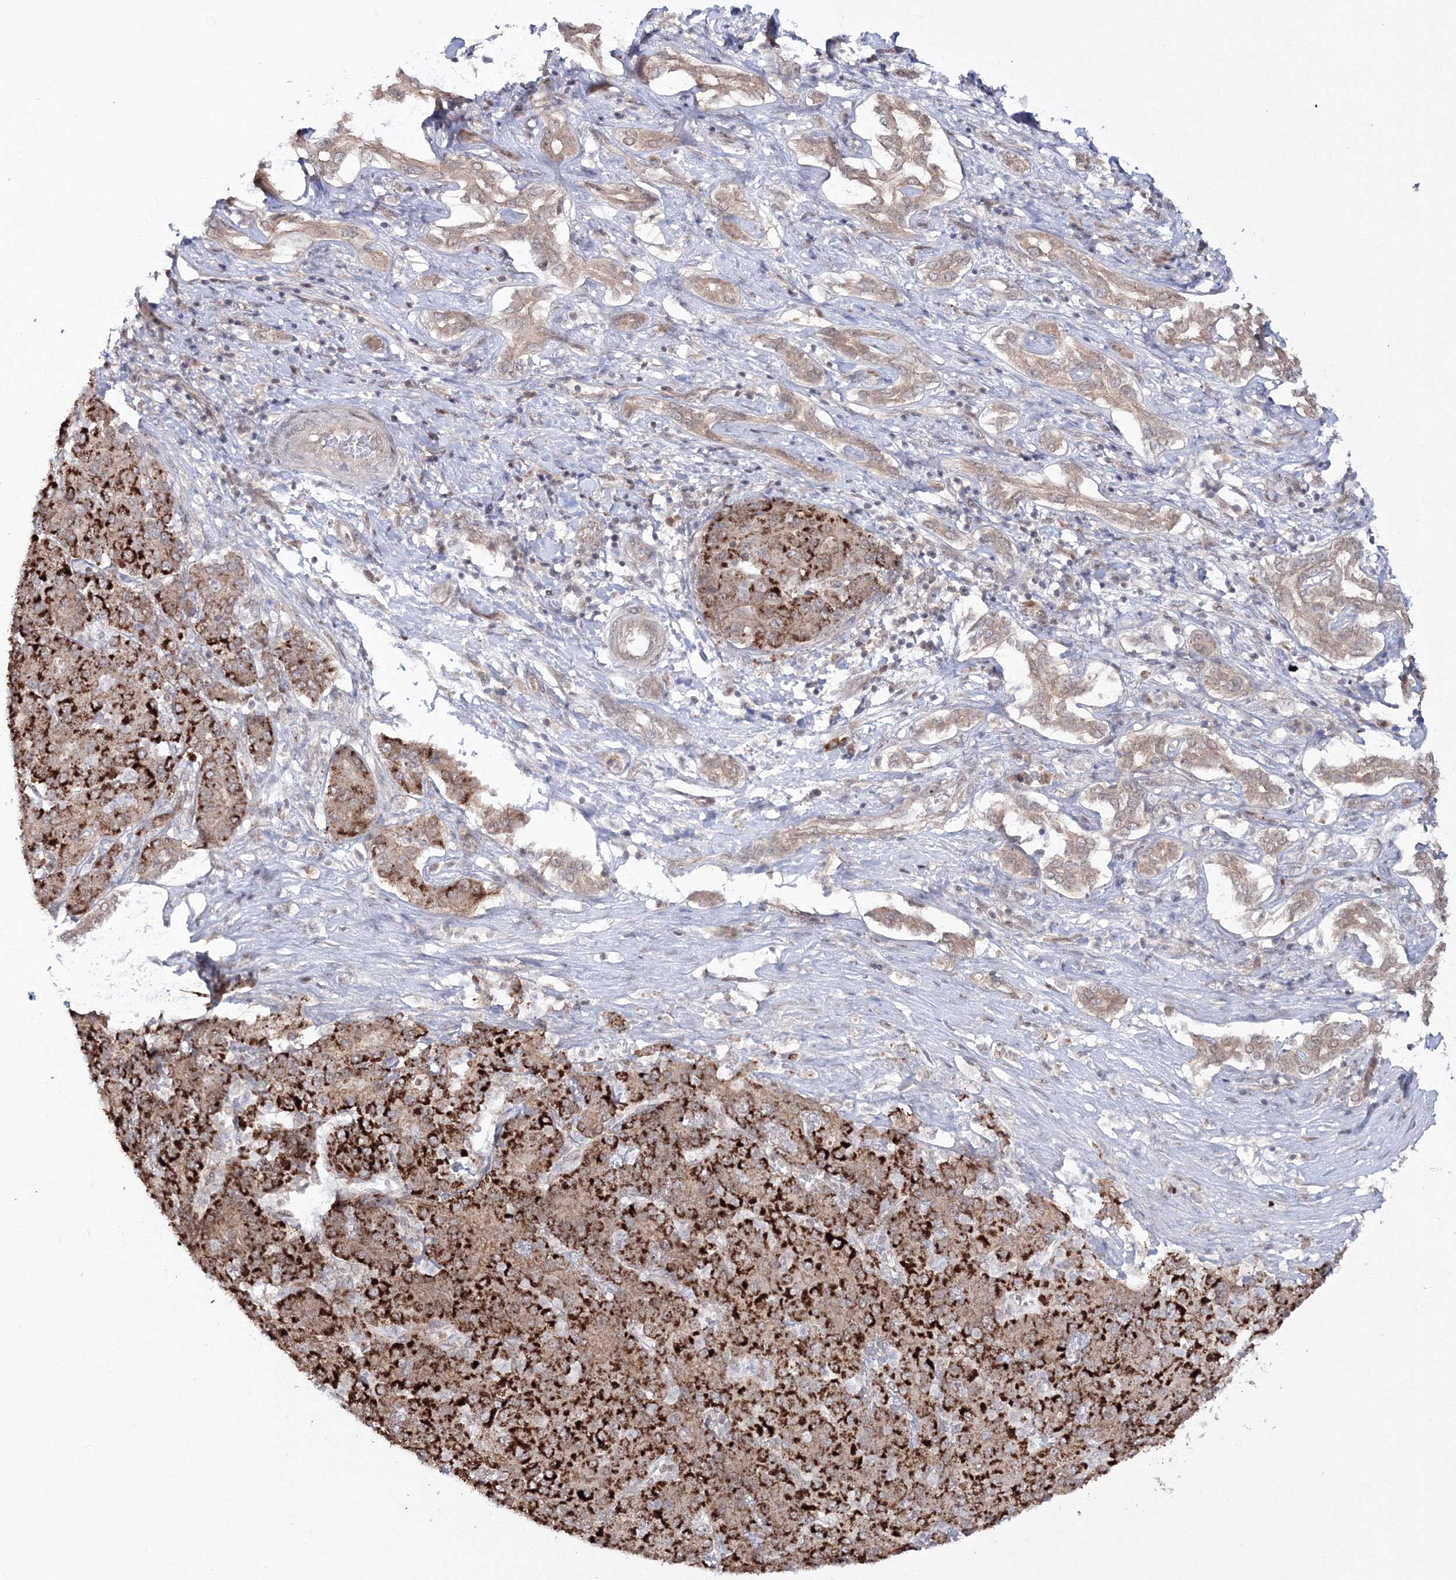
{"staining": {"intensity": "strong", "quantity": ">75%", "location": "cytoplasmic/membranous"}, "tissue": "liver cancer", "cell_type": "Tumor cells", "image_type": "cancer", "snomed": [{"axis": "morphology", "description": "Carcinoma, Hepatocellular, NOS"}, {"axis": "topography", "description": "Liver"}], "caption": "Immunohistochemistry (DAB) staining of liver cancer shows strong cytoplasmic/membranous protein expression in approximately >75% of tumor cells.", "gene": "ZFAND6", "patient": {"sex": "male", "age": 65}}